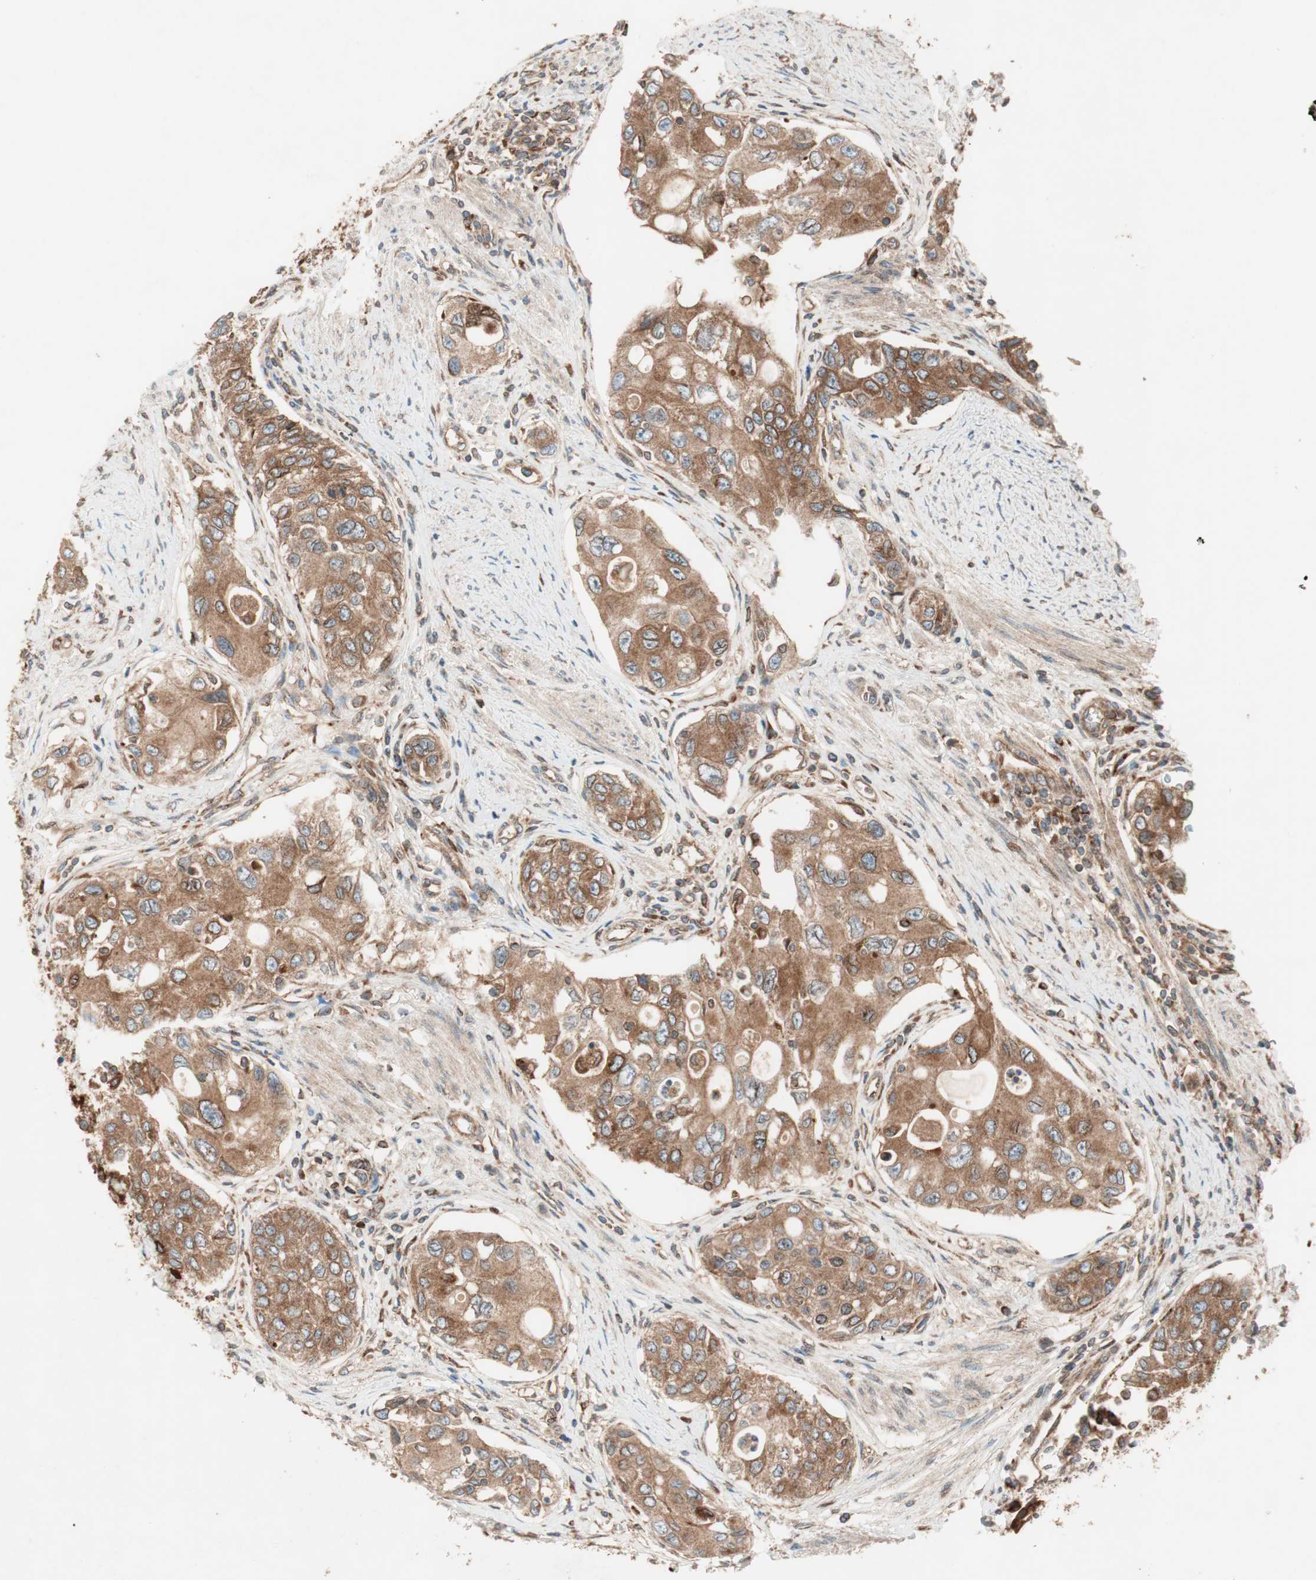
{"staining": {"intensity": "moderate", "quantity": ">75%", "location": "cytoplasmic/membranous"}, "tissue": "urothelial cancer", "cell_type": "Tumor cells", "image_type": "cancer", "snomed": [{"axis": "morphology", "description": "Urothelial carcinoma, High grade"}, {"axis": "topography", "description": "Urinary bladder"}], "caption": "Immunohistochemical staining of urothelial cancer demonstrates medium levels of moderate cytoplasmic/membranous protein expression in about >75% of tumor cells.", "gene": "RAB5A", "patient": {"sex": "female", "age": 56}}